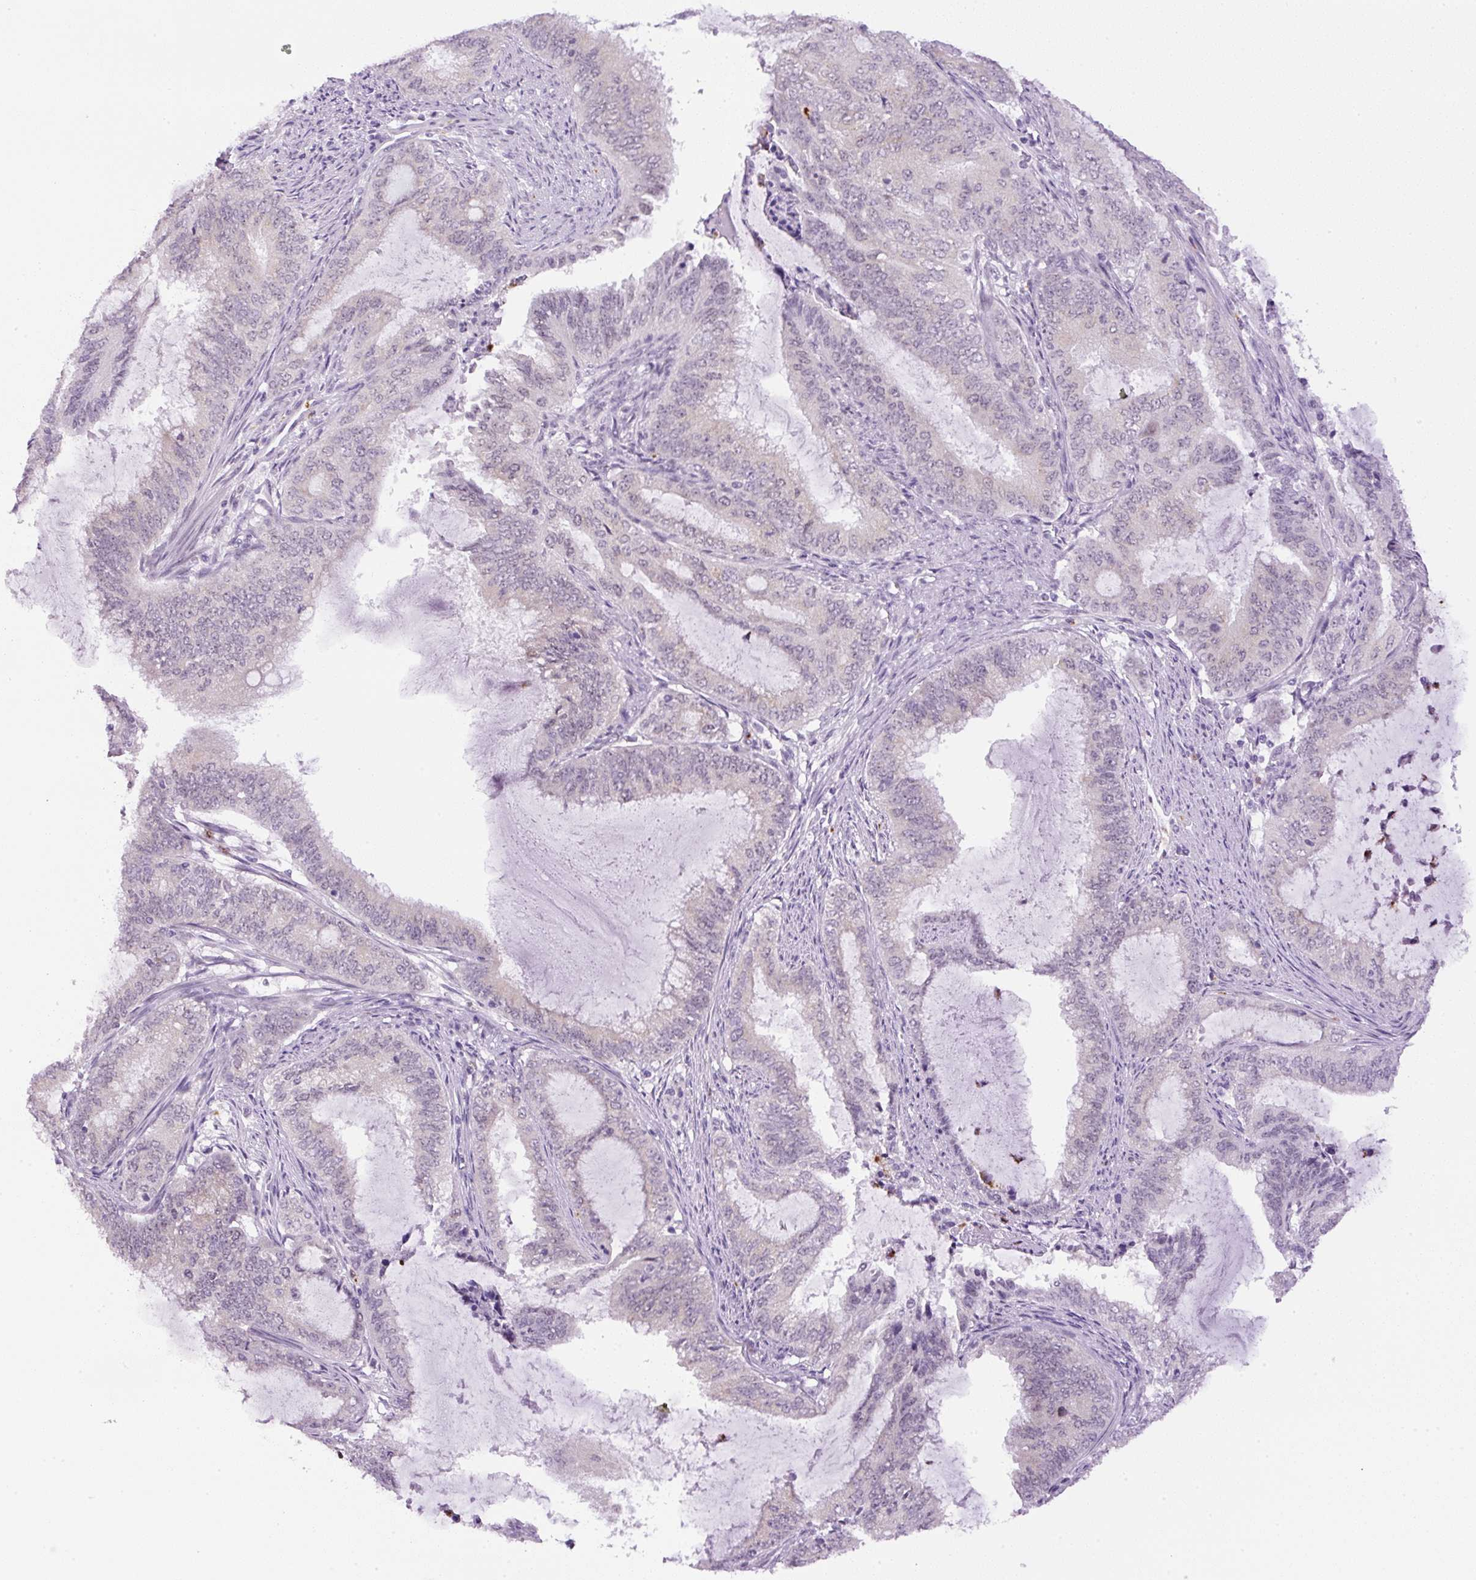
{"staining": {"intensity": "negative", "quantity": "none", "location": "none"}, "tissue": "endometrial cancer", "cell_type": "Tumor cells", "image_type": "cancer", "snomed": [{"axis": "morphology", "description": "Adenocarcinoma, NOS"}, {"axis": "topography", "description": "Endometrium"}], "caption": "The image shows no significant positivity in tumor cells of endometrial cancer (adenocarcinoma). (Stains: DAB immunohistochemistry with hematoxylin counter stain, Microscopy: brightfield microscopy at high magnification).", "gene": "RHBDD2", "patient": {"sex": "female", "age": 51}}